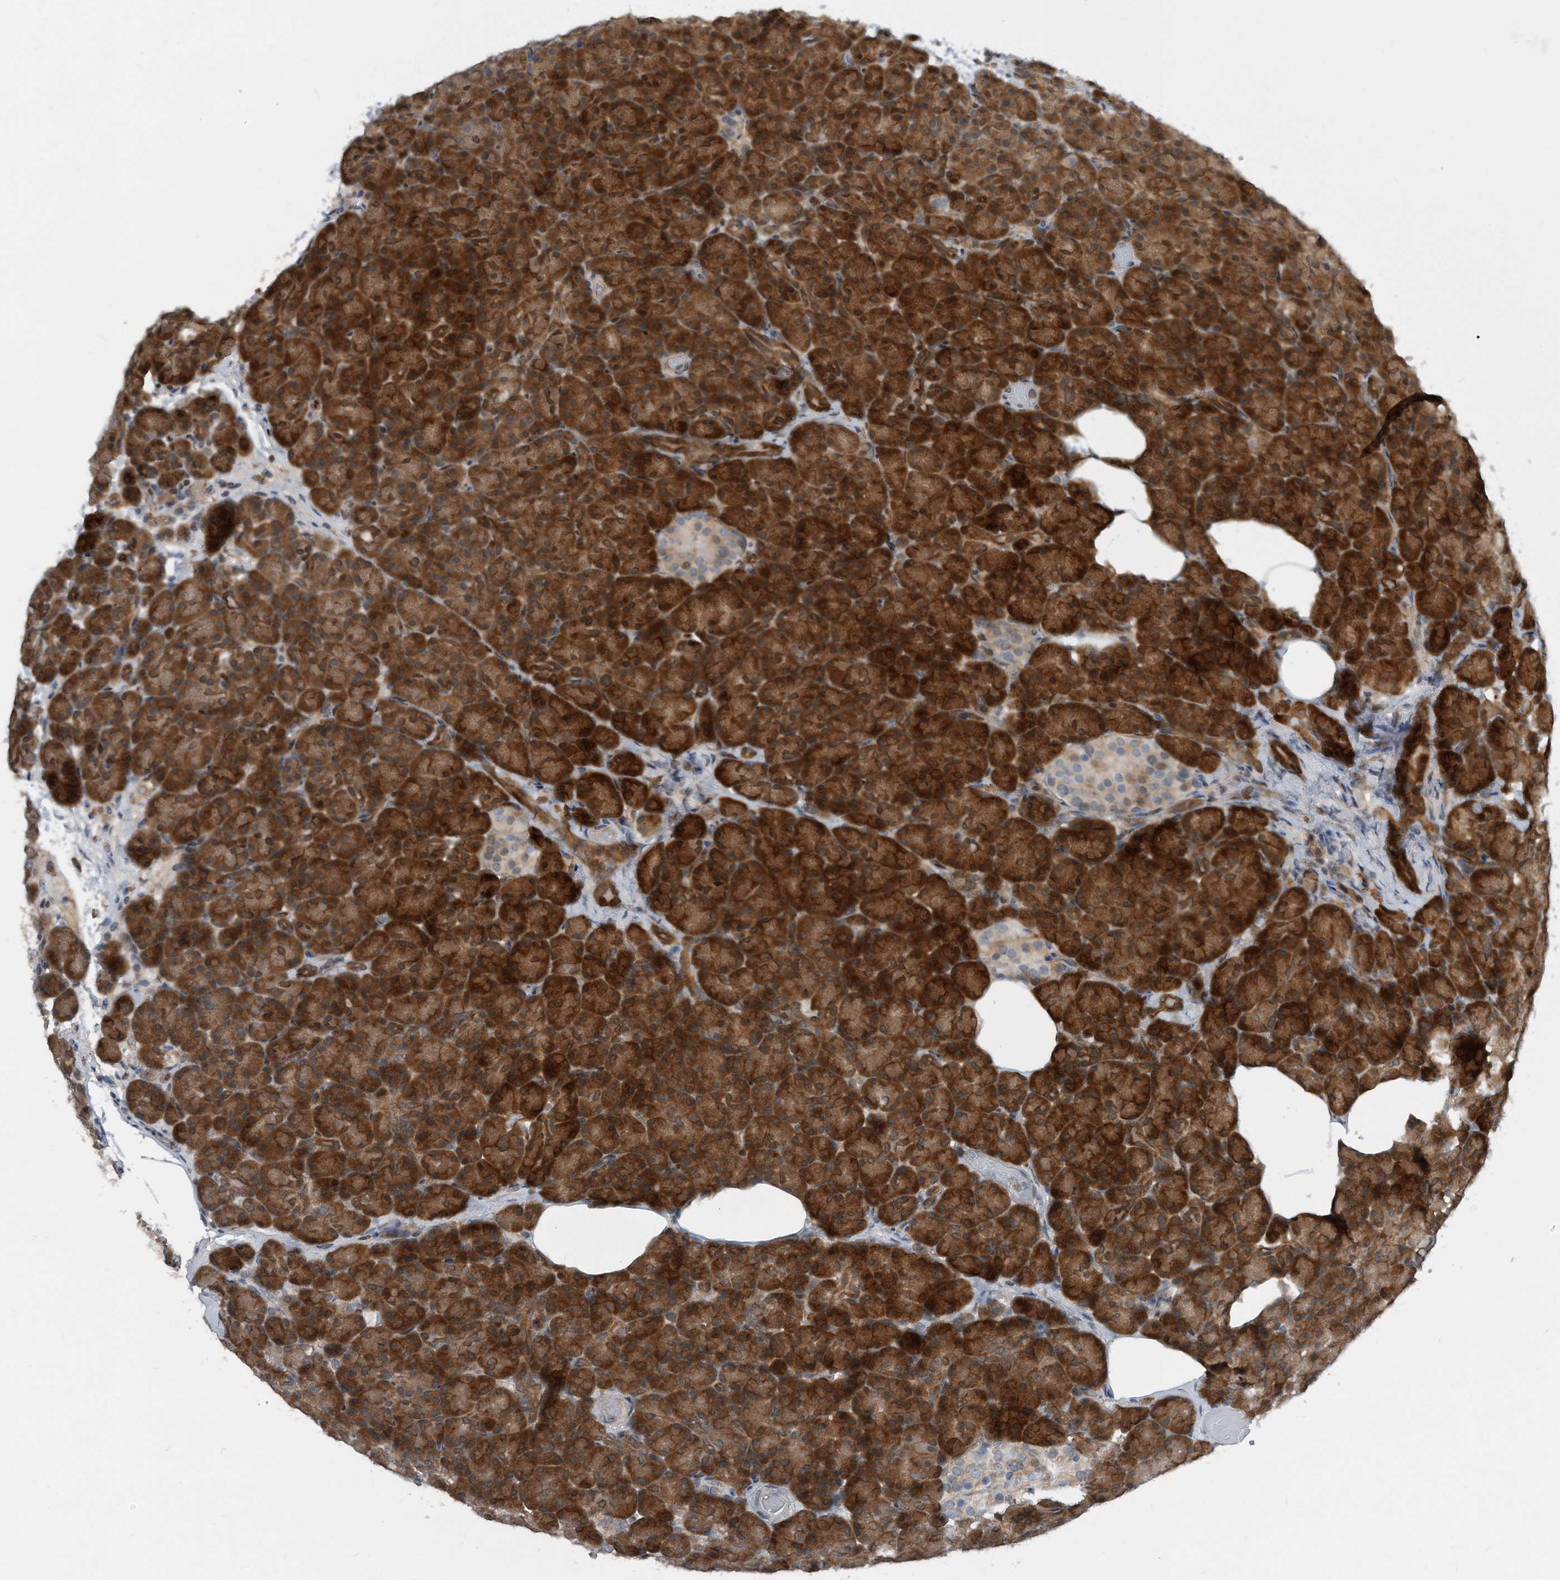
{"staining": {"intensity": "strong", "quantity": ">75%", "location": "cytoplasmic/membranous"}, "tissue": "pancreas", "cell_type": "Exocrine glandular cells", "image_type": "normal", "snomed": [{"axis": "morphology", "description": "Normal tissue, NOS"}, {"axis": "topography", "description": "Pancreas"}], "caption": "Immunohistochemical staining of normal human pancreas shows strong cytoplasmic/membranous protein positivity in approximately >75% of exocrine glandular cells. (DAB IHC, brown staining for protein, blue staining for nuclei).", "gene": "MAP2K6", "patient": {"sex": "female", "age": 43}}